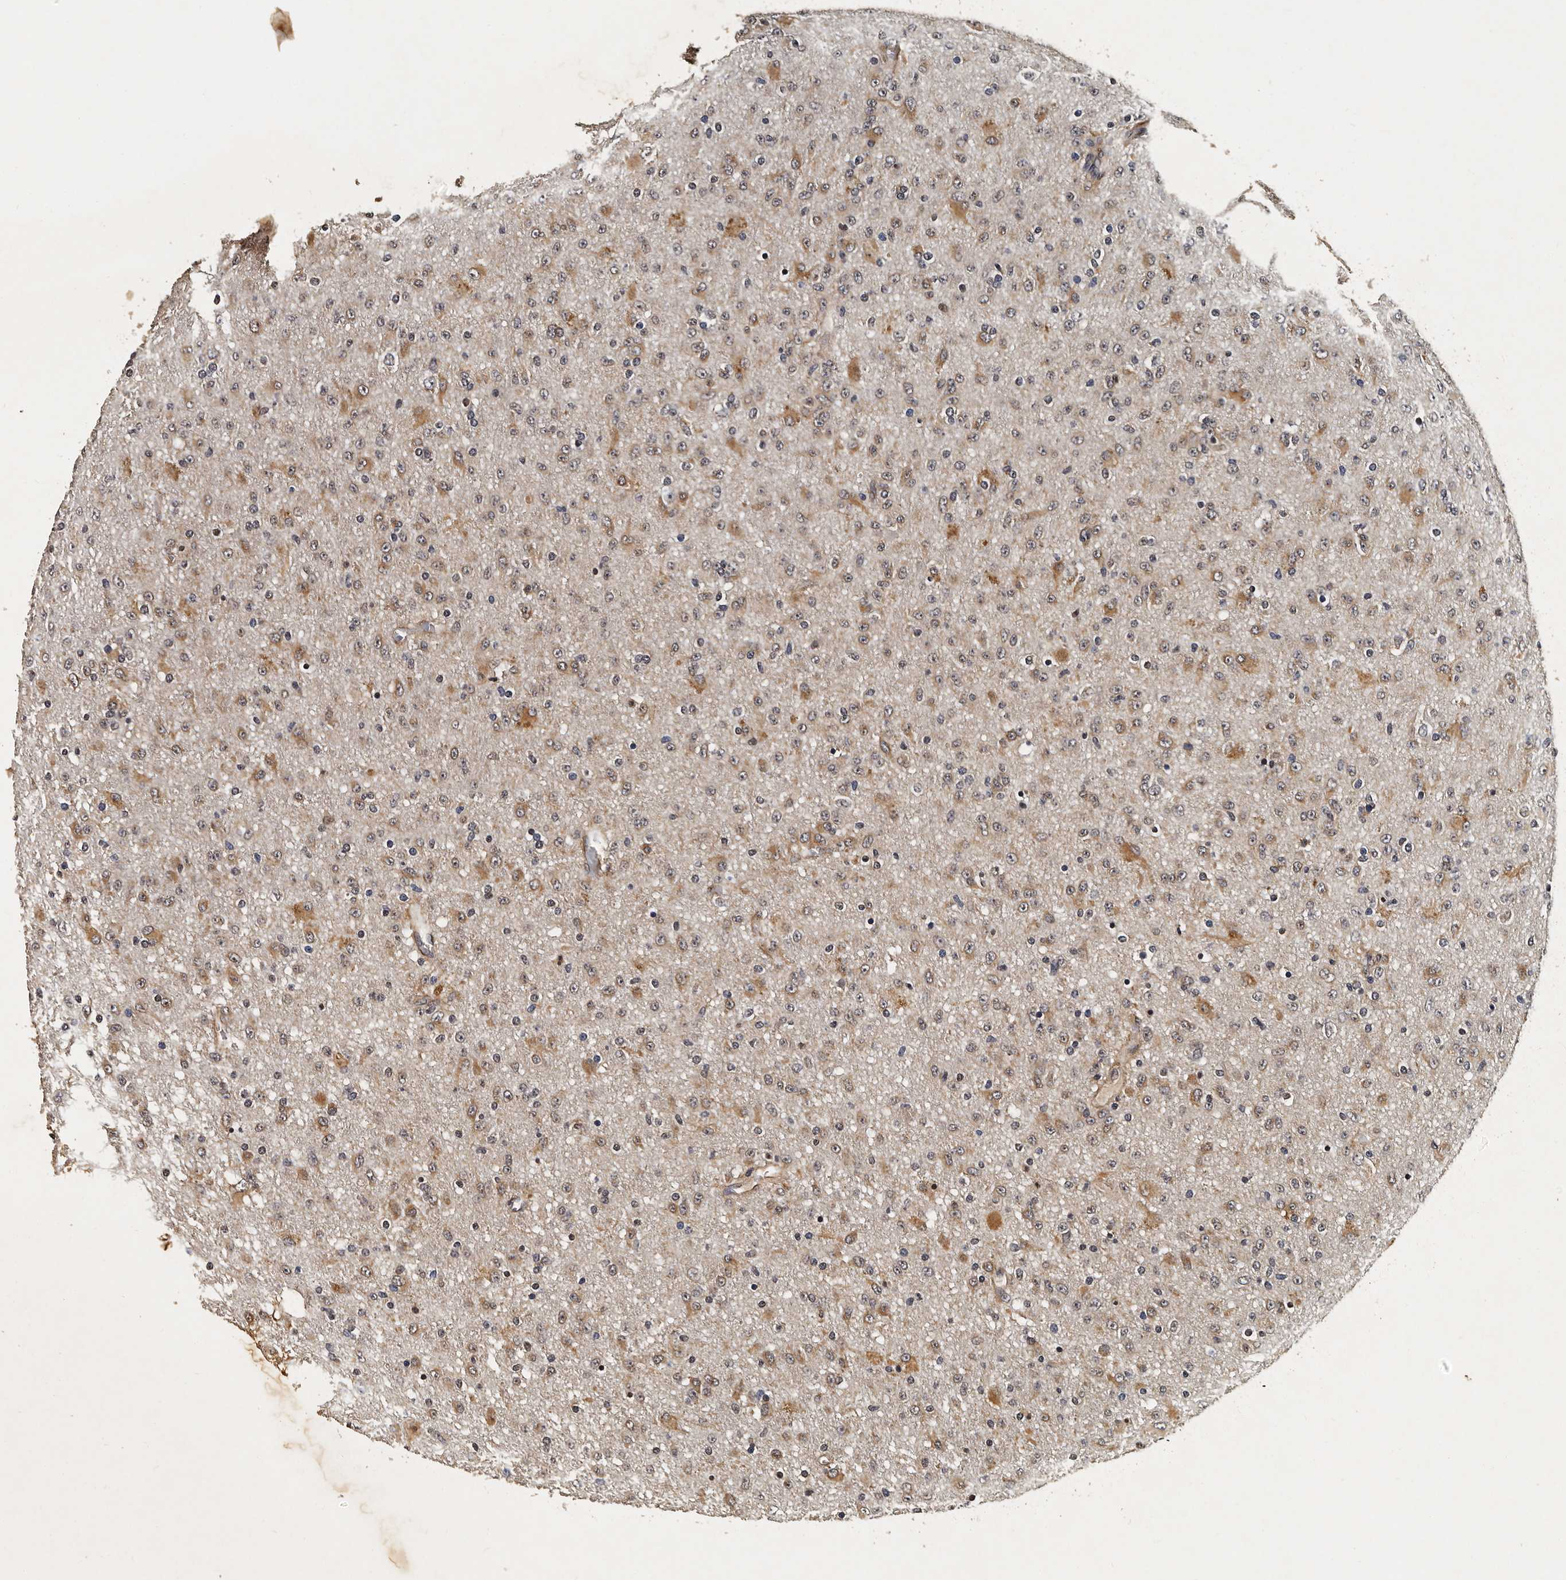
{"staining": {"intensity": "moderate", "quantity": "25%-75%", "location": "cytoplasmic/membranous"}, "tissue": "glioma", "cell_type": "Tumor cells", "image_type": "cancer", "snomed": [{"axis": "morphology", "description": "Glioma, malignant, Low grade"}, {"axis": "topography", "description": "Brain"}], "caption": "Immunohistochemistry (IHC) (DAB (3,3'-diaminobenzidine)) staining of human low-grade glioma (malignant) demonstrates moderate cytoplasmic/membranous protein expression in about 25%-75% of tumor cells.", "gene": "CPNE3", "patient": {"sex": "male", "age": 65}}